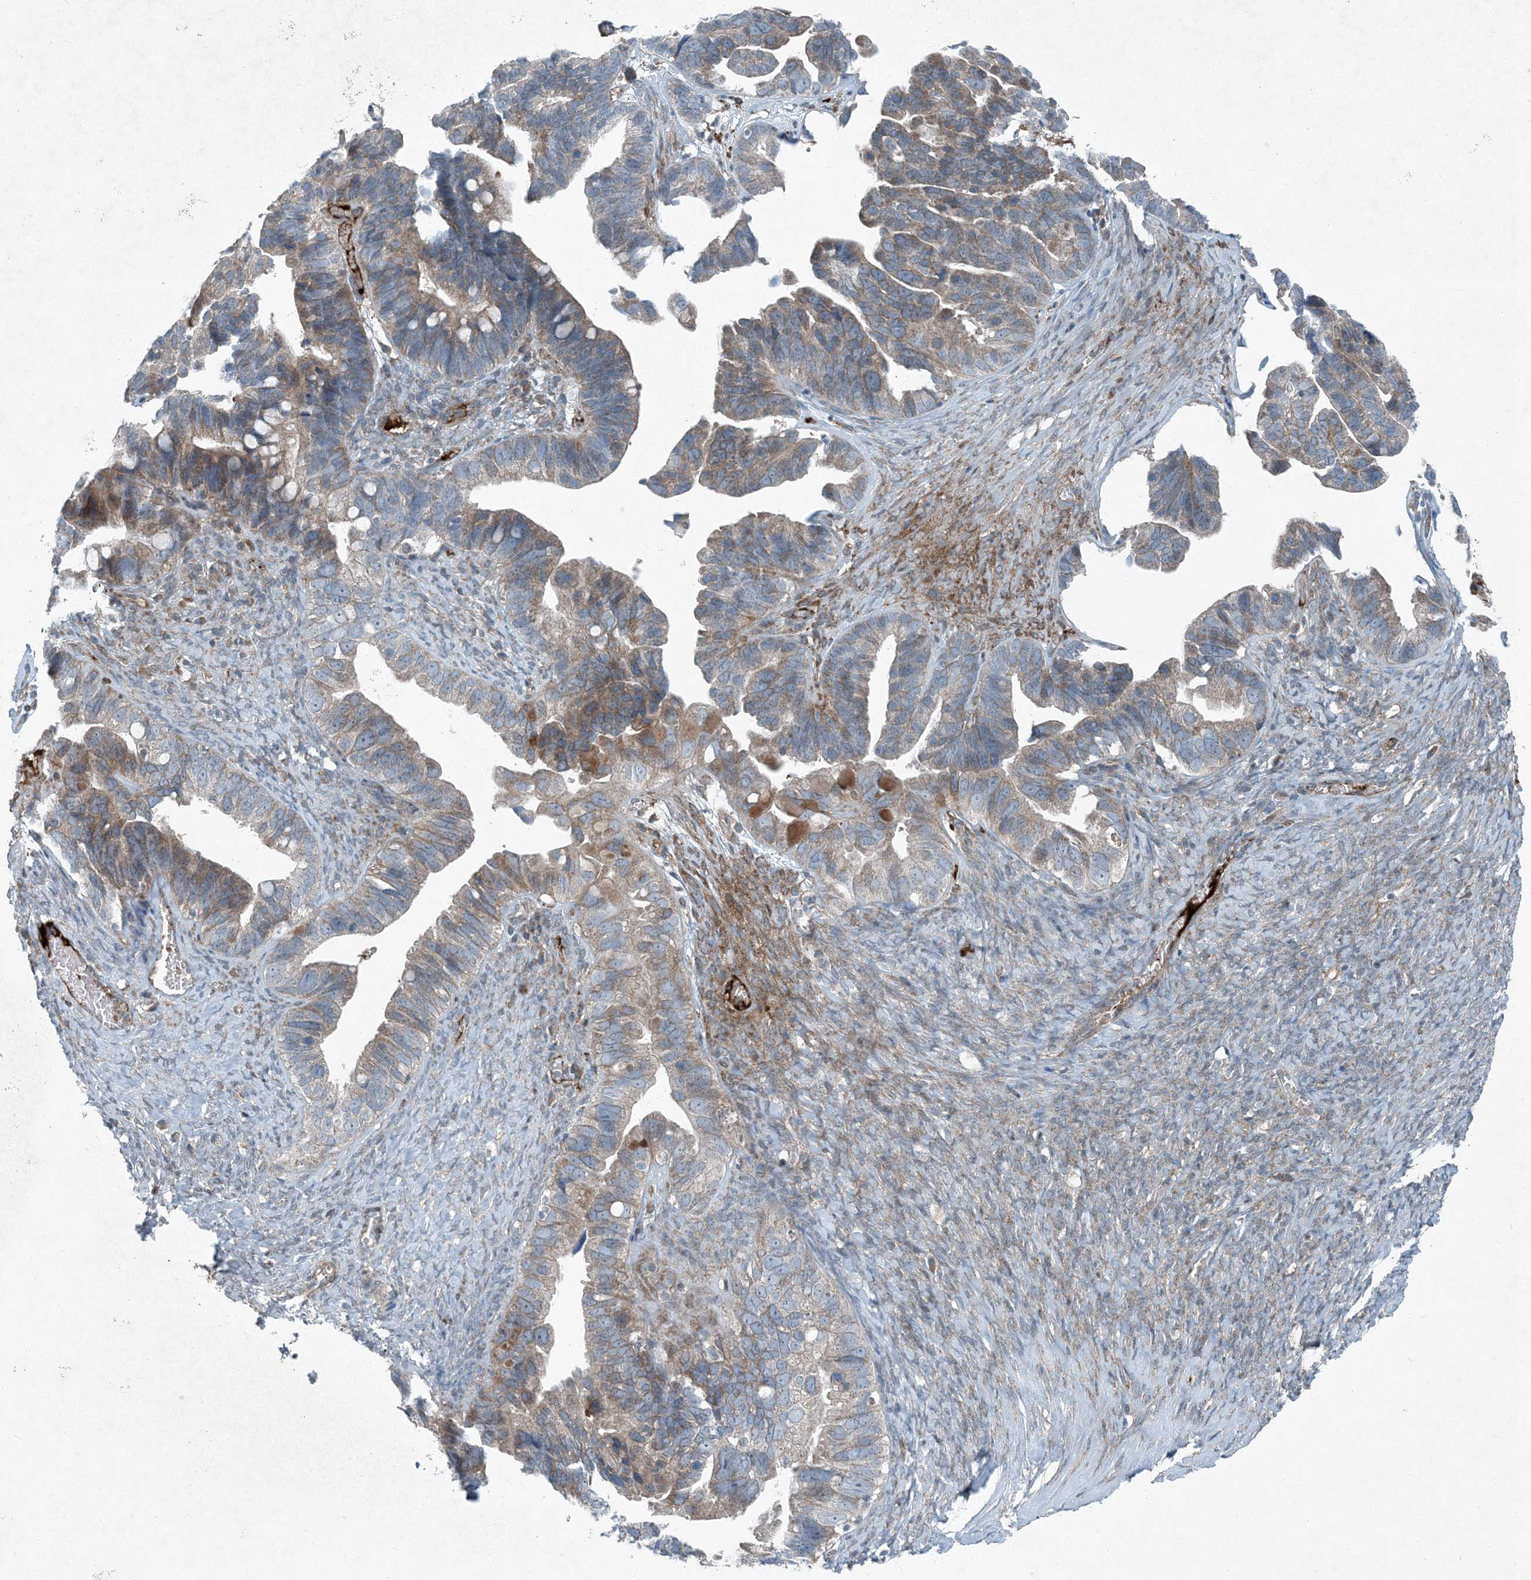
{"staining": {"intensity": "weak", "quantity": "25%-75%", "location": "cytoplasmic/membranous"}, "tissue": "ovarian cancer", "cell_type": "Tumor cells", "image_type": "cancer", "snomed": [{"axis": "morphology", "description": "Cystadenocarcinoma, serous, NOS"}, {"axis": "topography", "description": "Ovary"}], "caption": "Protein staining exhibits weak cytoplasmic/membranous positivity in about 25%-75% of tumor cells in ovarian serous cystadenocarcinoma.", "gene": "APOM", "patient": {"sex": "female", "age": 56}}